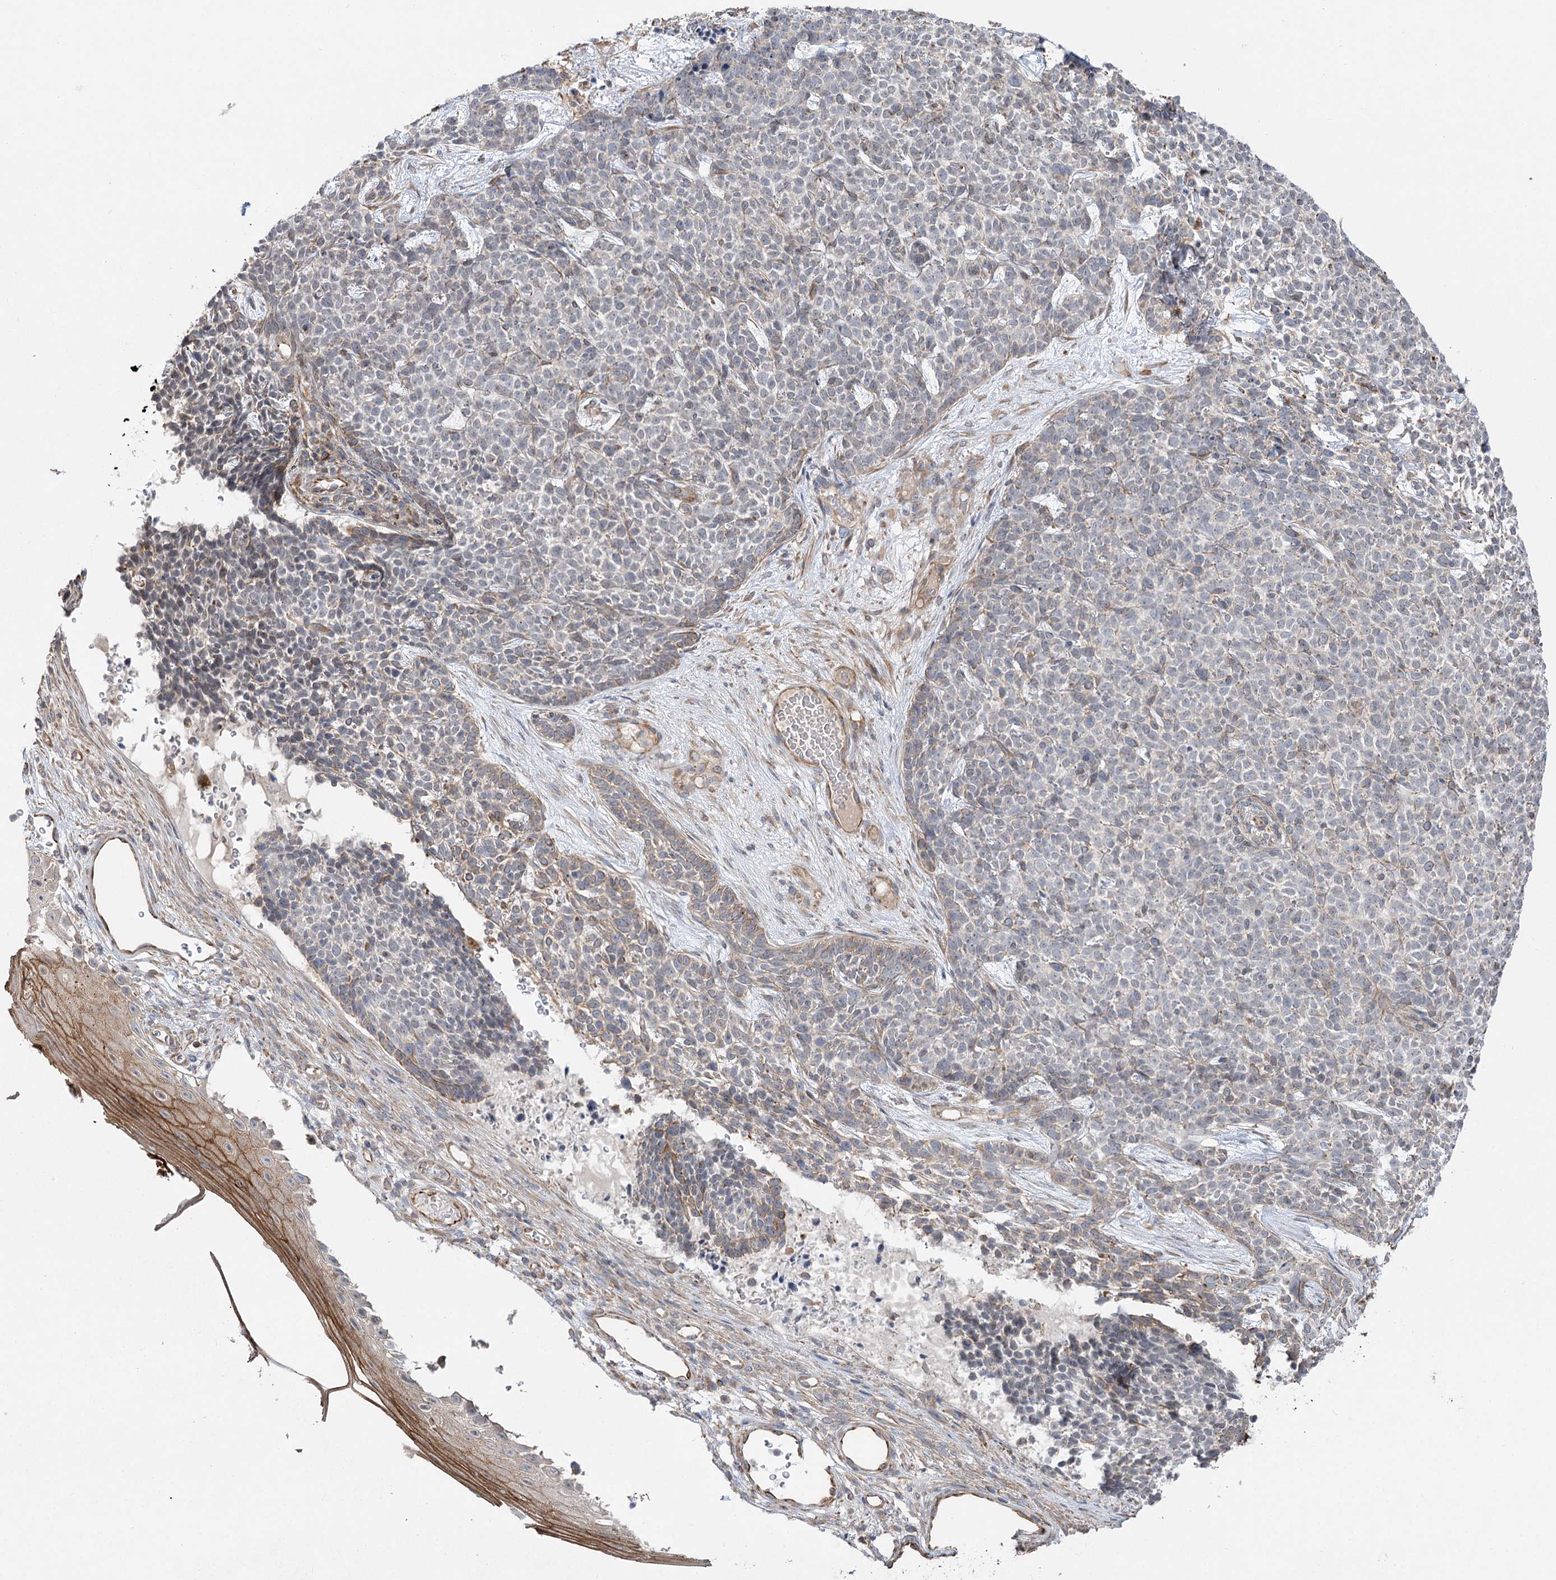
{"staining": {"intensity": "weak", "quantity": "<25%", "location": "cytoplasmic/membranous"}, "tissue": "skin cancer", "cell_type": "Tumor cells", "image_type": "cancer", "snomed": [{"axis": "morphology", "description": "Basal cell carcinoma"}, {"axis": "topography", "description": "Skin"}], "caption": "Skin cancer stained for a protein using immunohistochemistry displays no positivity tumor cells.", "gene": "KIAA0825", "patient": {"sex": "female", "age": 84}}